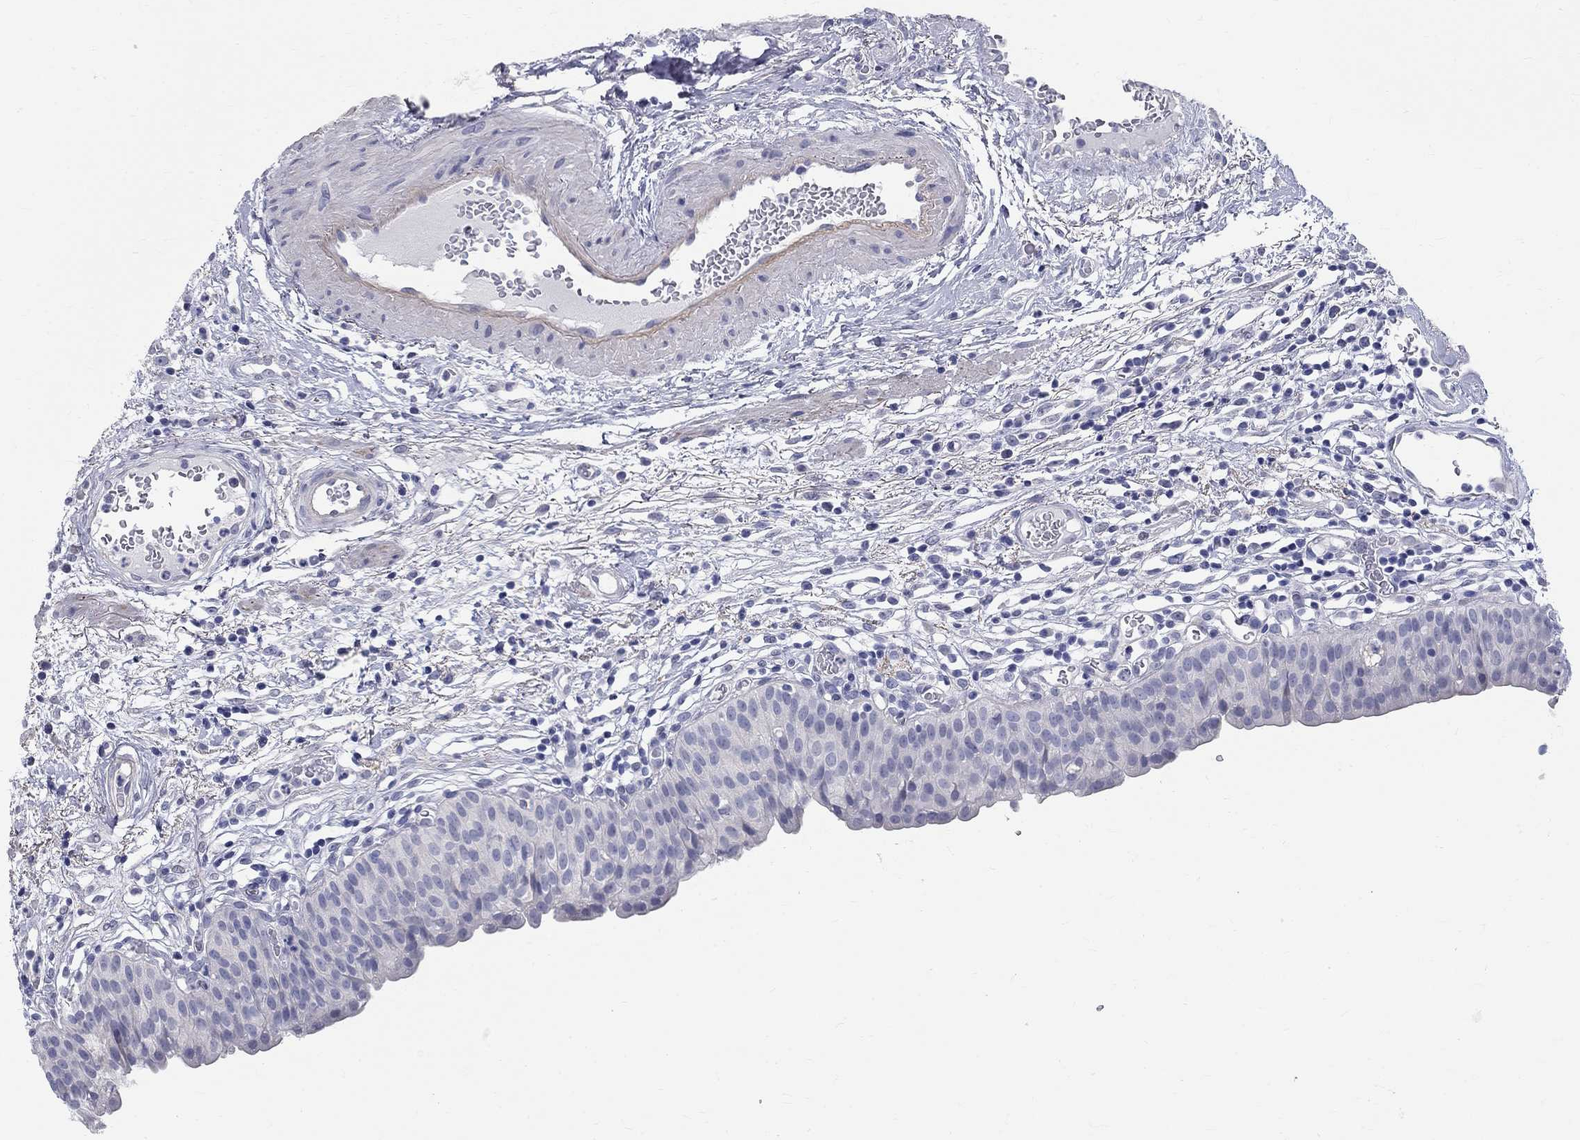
{"staining": {"intensity": "negative", "quantity": "none", "location": "none"}, "tissue": "urinary bladder", "cell_type": "Urothelial cells", "image_type": "normal", "snomed": [{"axis": "morphology", "description": "Normal tissue, NOS"}, {"axis": "morphology", "description": "Inflammation, NOS"}, {"axis": "topography", "description": "Urinary bladder"}], "caption": "This is a micrograph of IHC staining of unremarkable urinary bladder, which shows no positivity in urothelial cells.", "gene": "TGM4", "patient": {"sex": "male", "age": 57}}